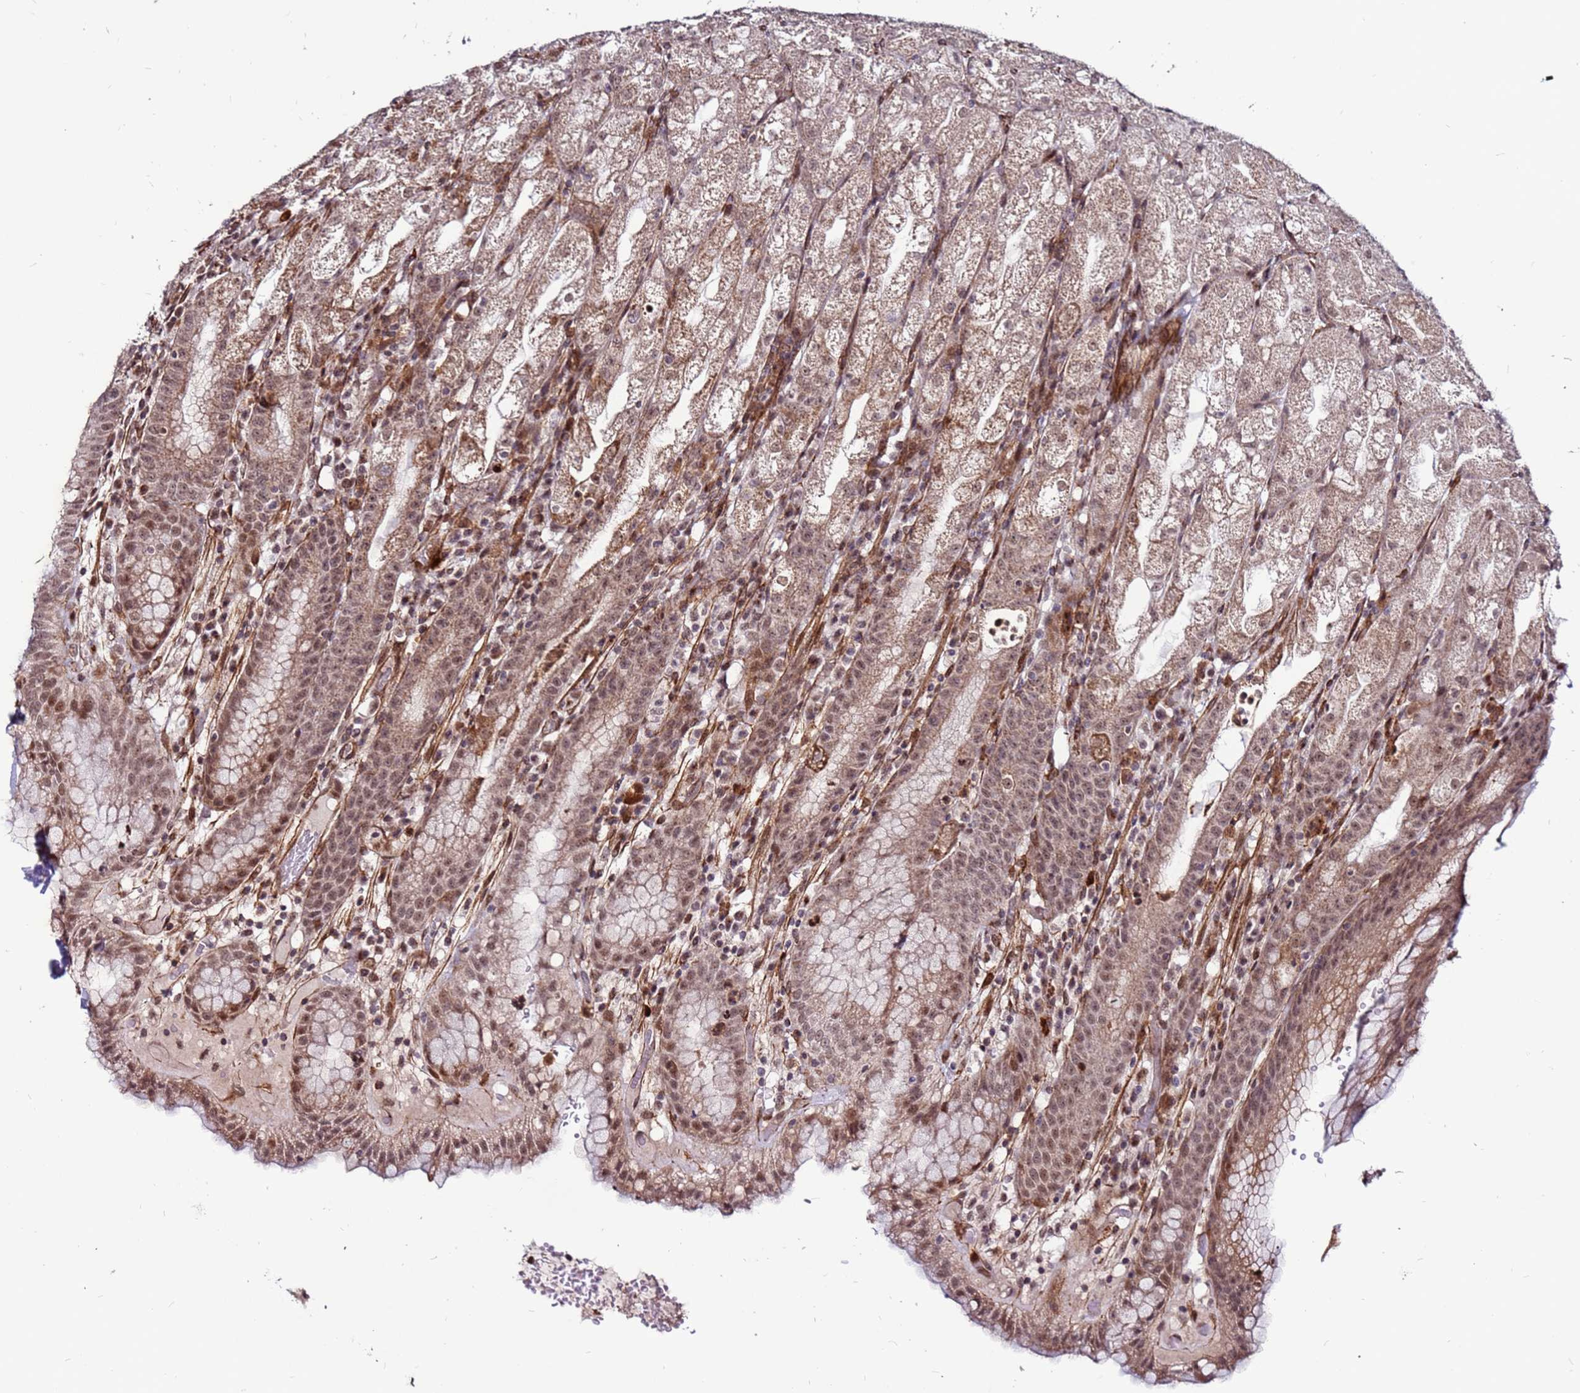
{"staining": {"intensity": "moderate", "quantity": ">75%", "location": "cytoplasmic/membranous,nuclear"}, "tissue": "stomach", "cell_type": "Glandular cells", "image_type": "normal", "snomed": [{"axis": "morphology", "description": "Normal tissue, NOS"}, {"axis": "topography", "description": "Stomach, upper"}], "caption": "This histopathology image demonstrates normal stomach stained with immunohistochemistry to label a protein in brown. The cytoplasmic/membranous,nuclear of glandular cells show moderate positivity for the protein. Nuclei are counter-stained blue.", "gene": "CLK3", "patient": {"sex": "male", "age": 52}}